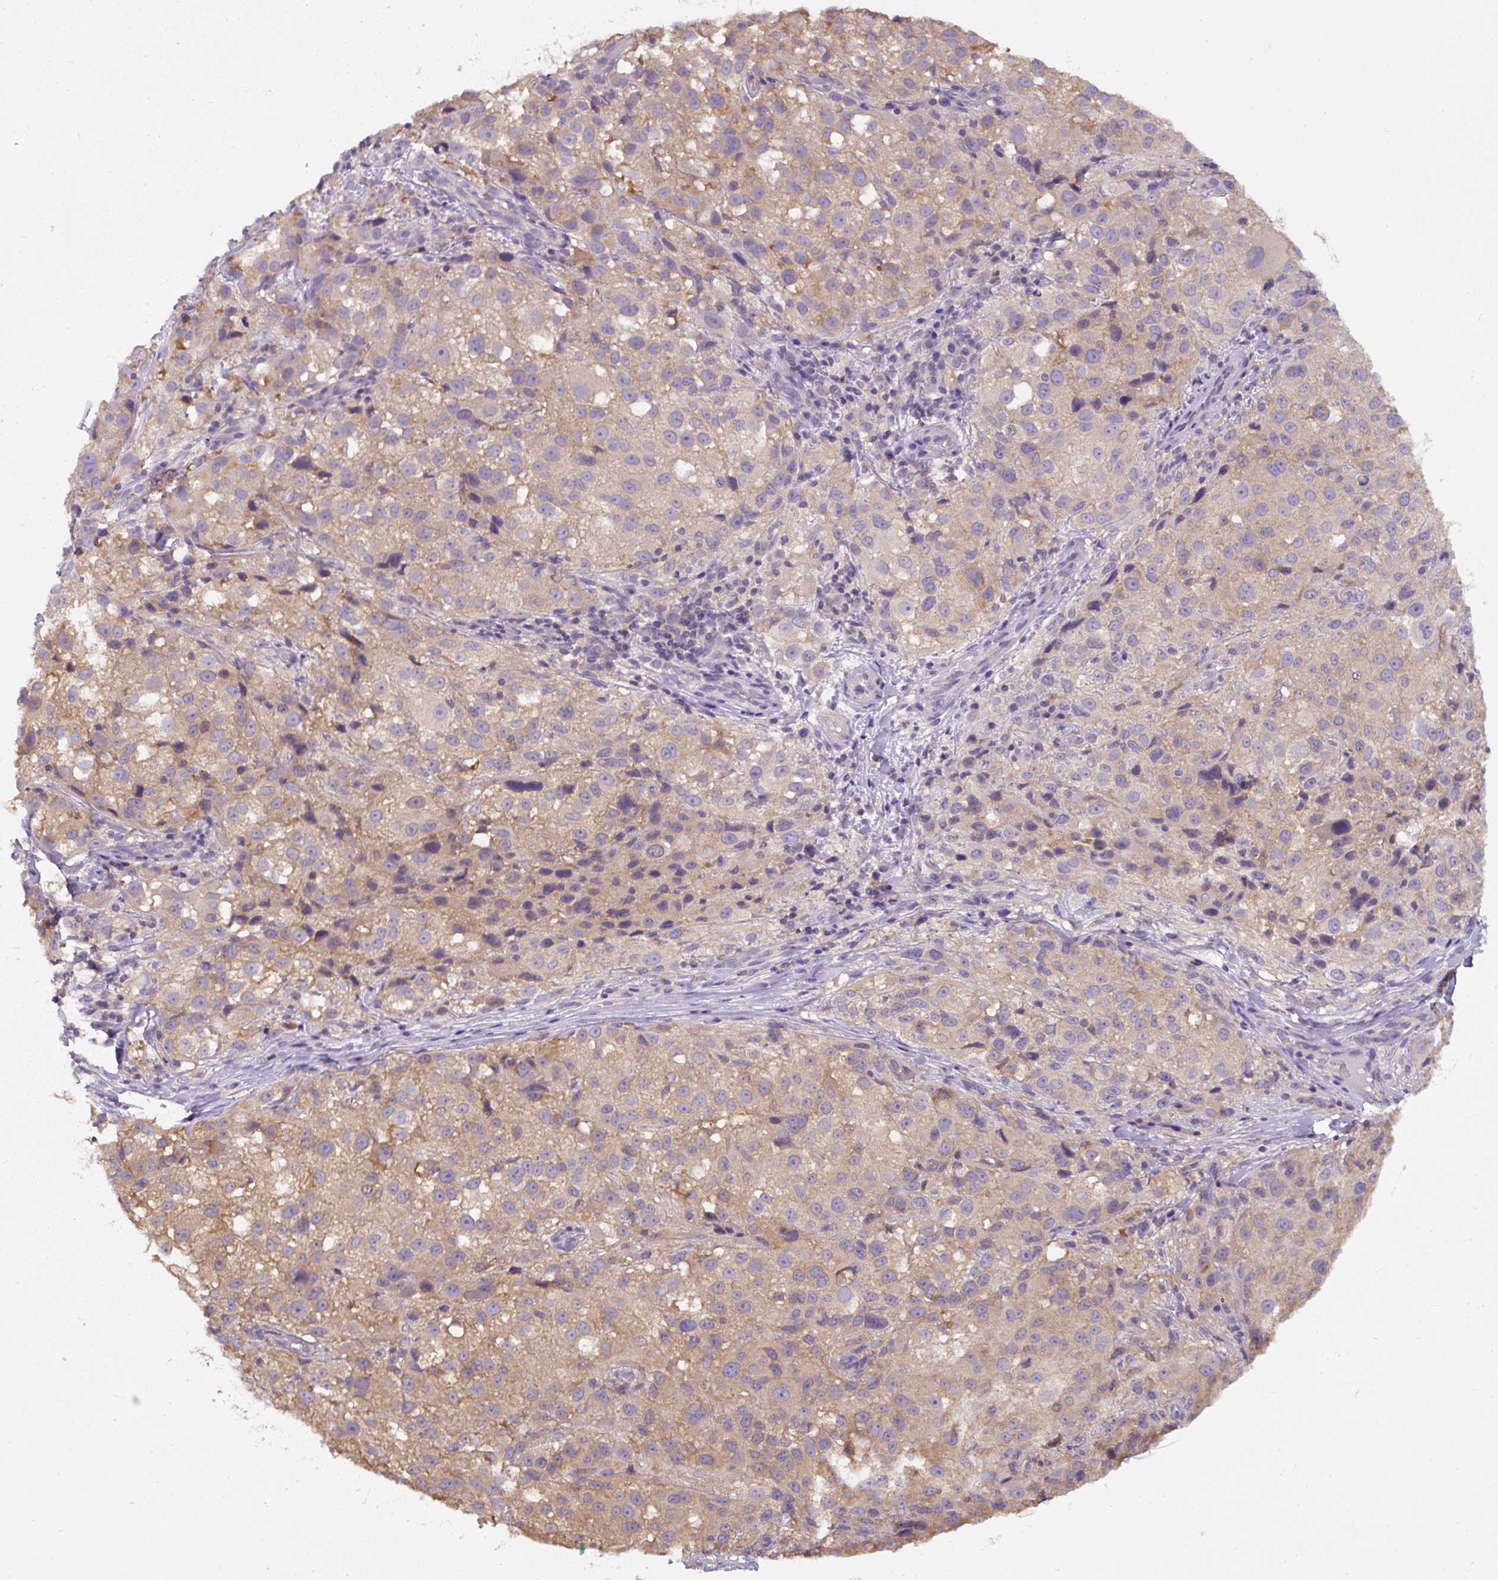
{"staining": {"intensity": "moderate", "quantity": "25%-75%", "location": "cytoplasmic/membranous"}, "tissue": "melanoma", "cell_type": "Tumor cells", "image_type": "cancer", "snomed": [{"axis": "morphology", "description": "Necrosis, NOS"}, {"axis": "morphology", "description": "Malignant melanoma, NOS"}, {"axis": "topography", "description": "Skin"}], "caption": "This histopathology image exhibits melanoma stained with immunohistochemistry to label a protein in brown. The cytoplasmic/membranous of tumor cells show moderate positivity for the protein. Nuclei are counter-stained blue.", "gene": "ST13", "patient": {"sex": "female", "age": 87}}